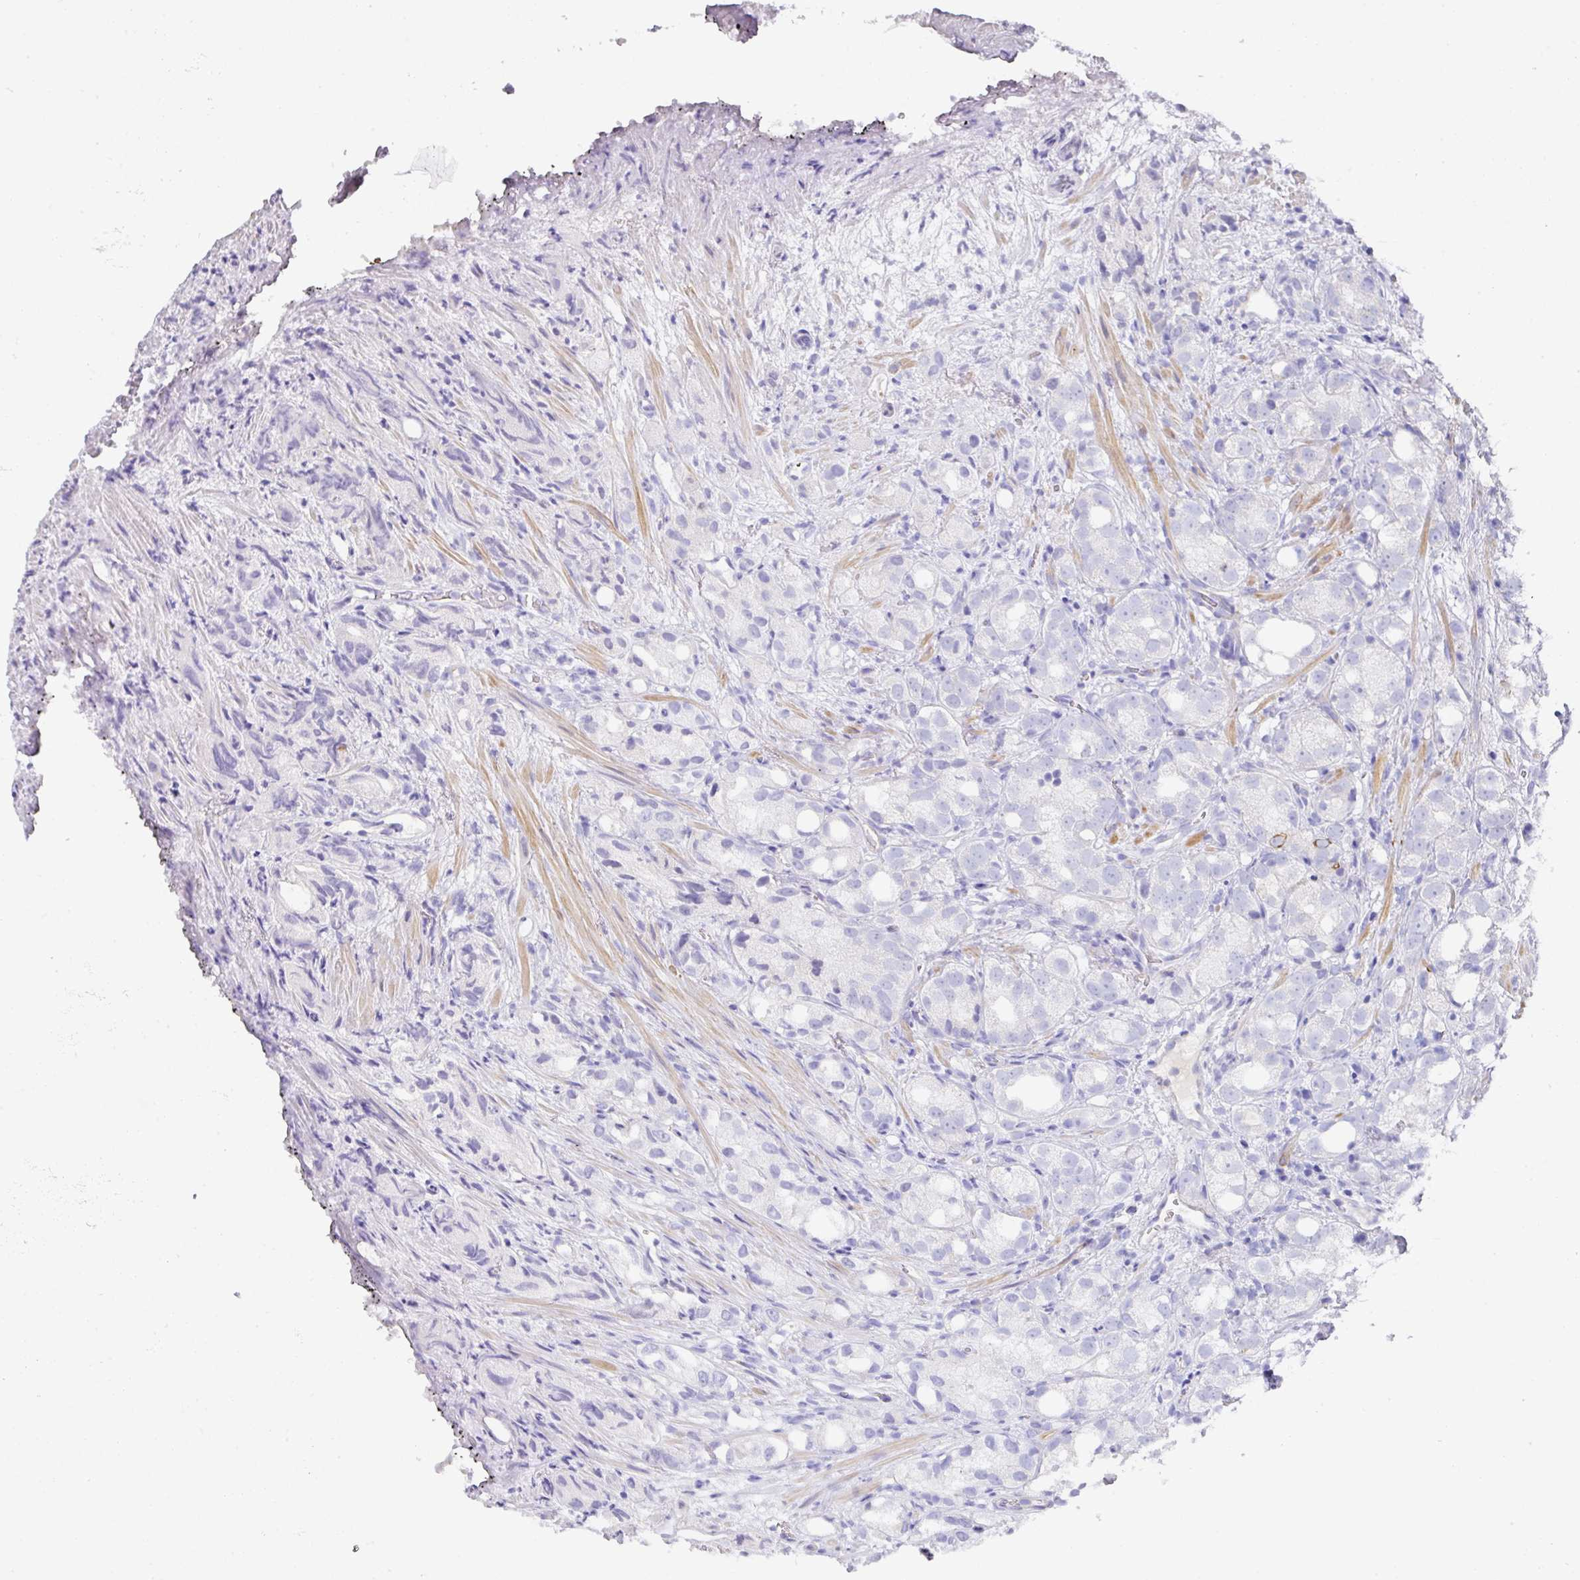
{"staining": {"intensity": "negative", "quantity": "none", "location": "none"}, "tissue": "prostate cancer", "cell_type": "Tumor cells", "image_type": "cancer", "snomed": [{"axis": "morphology", "description": "Adenocarcinoma, High grade"}, {"axis": "topography", "description": "Prostate"}], "caption": "Immunohistochemical staining of high-grade adenocarcinoma (prostate) displays no significant expression in tumor cells.", "gene": "TARM1", "patient": {"sex": "male", "age": 82}}